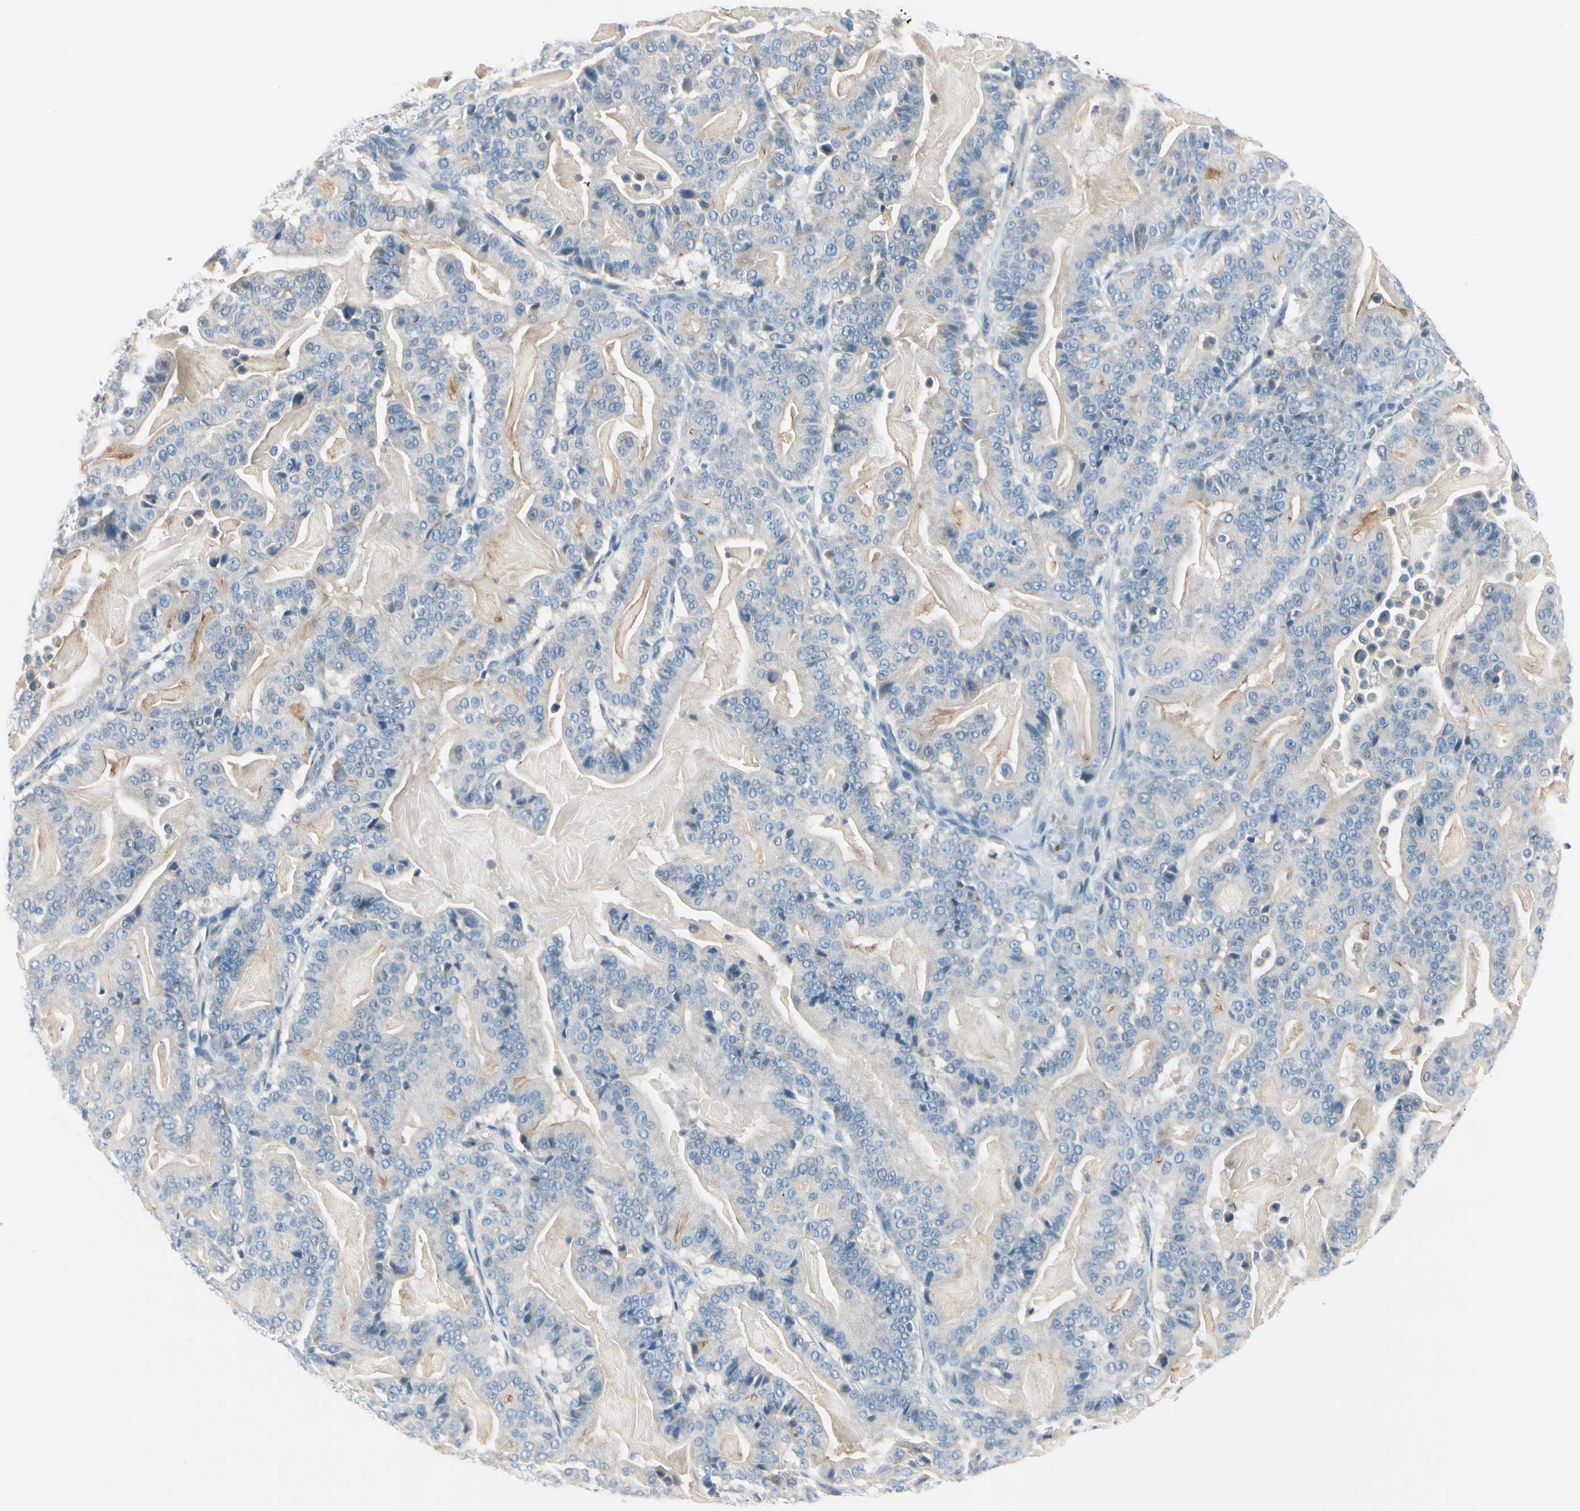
{"staining": {"intensity": "negative", "quantity": "none", "location": "none"}, "tissue": "pancreatic cancer", "cell_type": "Tumor cells", "image_type": "cancer", "snomed": [{"axis": "morphology", "description": "Adenocarcinoma, NOS"}, {"axis": "topography", "description": "Pancreas"}], "caption": "Tumor cells are negative for protein expression in human pancreatic adenocarcinoma.", "gene": "PEBP1", "patient": {"sex": "male", "age": 63}}